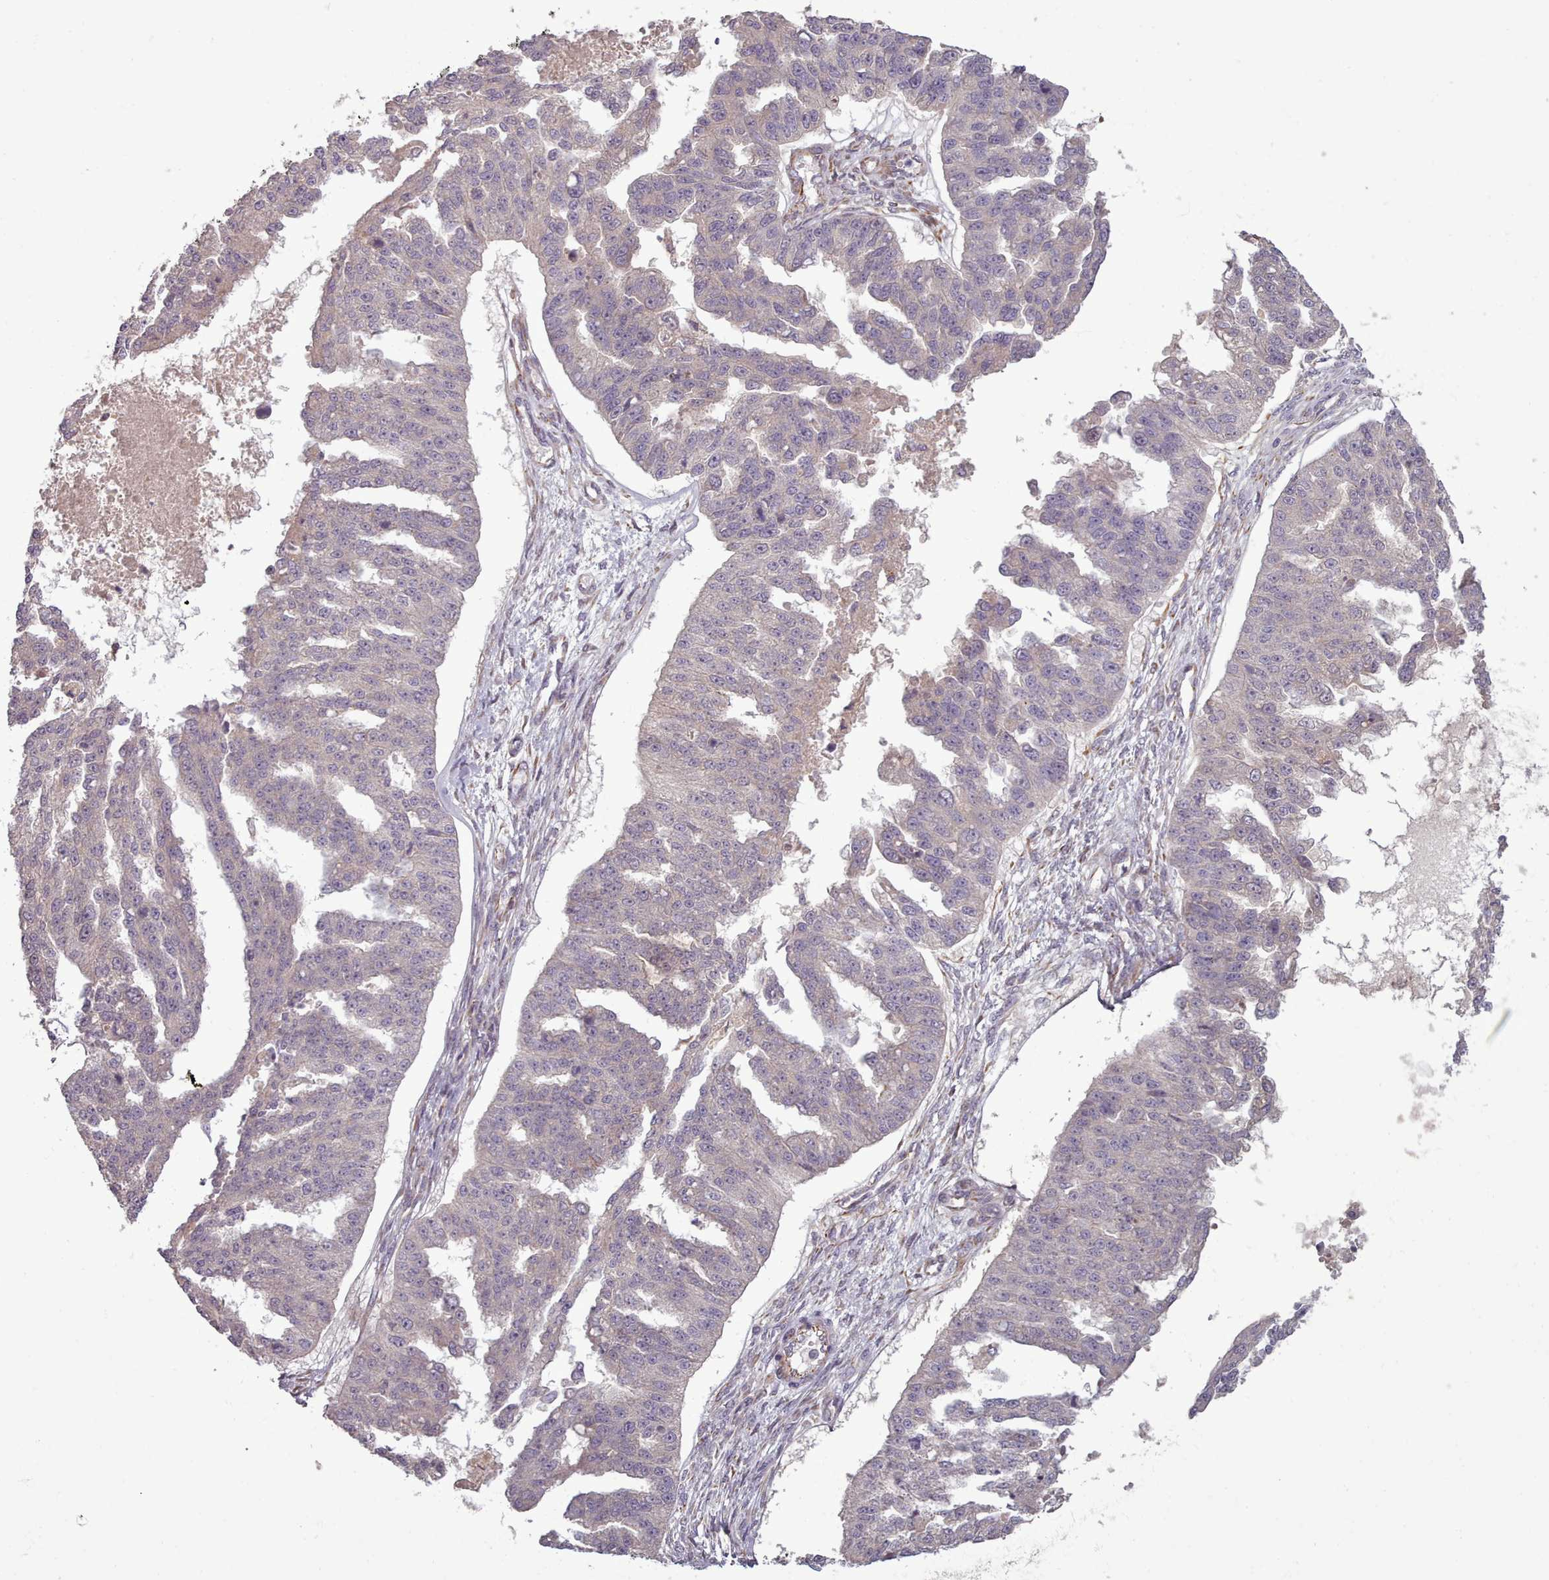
{"staining": {"intensity": "negative", "quantity": "none", "location": "none"}, "tissue": "ovarian cancer", "cell_type": "Tumor cells", "image_type": "cancer", "snomed": [{"axis": "morphology", "description": "Cystadenocarcinoma, serous, NOS"}, {"axis": "topography", "description": "Ovary"}], "caption": "This image is of ovarian cancer stained with immunohistochemistry (IHC) to label a protein in brown with the nuclei are counter-stained blue. There is no expression in tumor cells.", "gene": "GBGT1", "patient": {"sex": "female", "age": 58}}